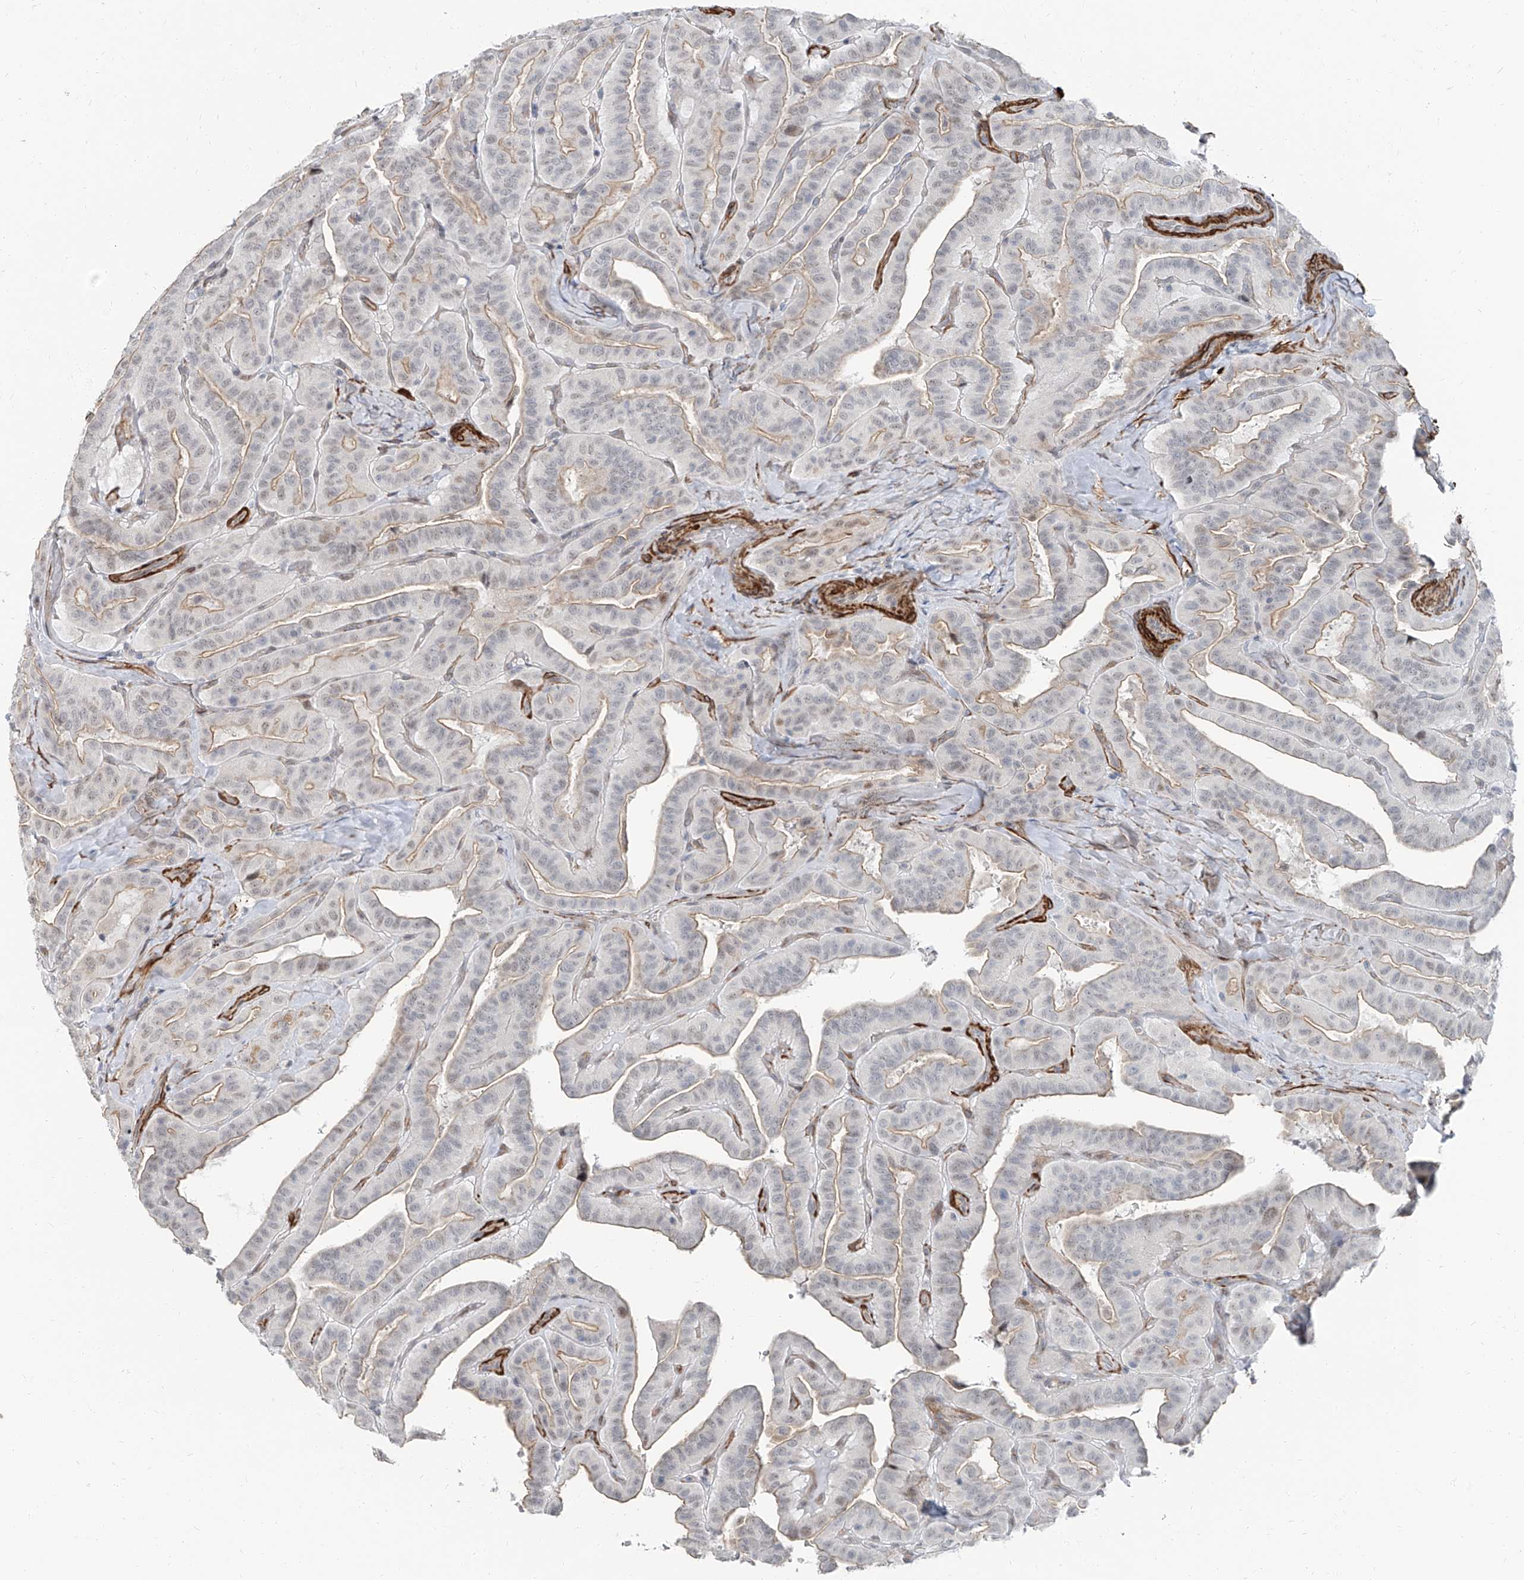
{"staining": {"intensity": "weak", "quantity": "25%-75%", "location": "cytoplasmic/membranous"}, "tissue": "thyroid cancer", "cell_type": "Tumor cells", "image_type": "cancer", "snomed": [{"axis": "morphology", "description": "Papillary adenocarcinoma, NOS"}, {"axis": "topography", "description": "Thyroid gland"}], "caption": "DAB (3,3'-diaminobenzidine) immunohistochemical staining of human thyroid cancer (papillary adenocarcinoma) displays weak cytoplasmic/membranous protein expression in approximately 25%-75% of tumor cells.", "gene": "TXLNB", "patient": {"sex": "male", "age": 77}}